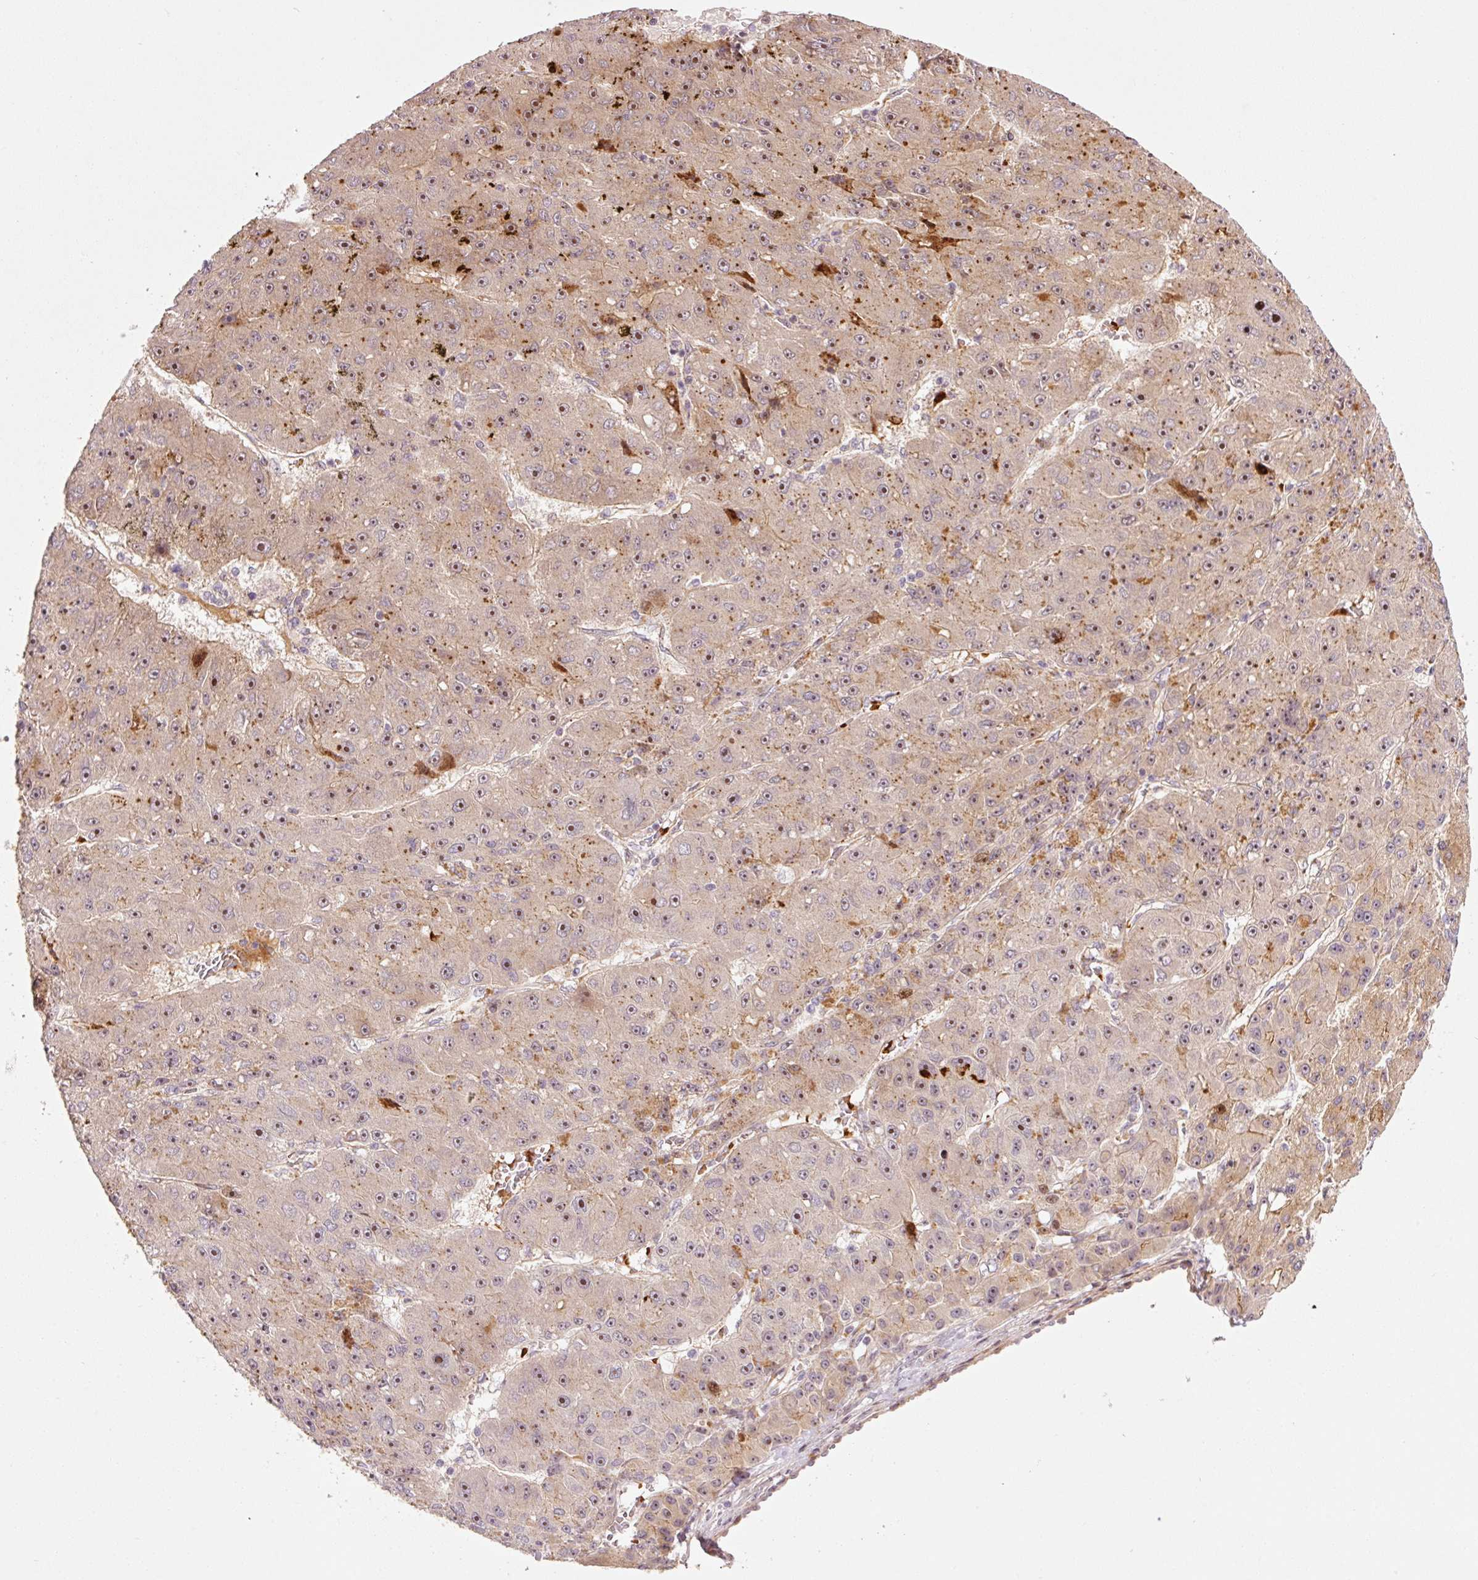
{"staining": {"intensity": "moderate", "quantity": "25%-75%", "location": "nuclear"}, "tissue": "liver cancer", "cell_type": "Tumor cells", "image_type": "cancer", "snomed": [{"axis": "morphology", "description": "Carcinoma, Hepatocellular, NOS"}, {"axis": "topography", "description": "Liver"}], "caption": "Moderate nuclear positivity is present in approximately 25%-75% of tumor cells in liver cancer (hepatocellular carcinoma). (Stains: DAB (3,3'-diaminobenzidine) in brown, nuclei in blue, Microscopy: brightfield microscopy at high magnification).", "gene": "ANKRD20A1", "patient": {"sex": "male", "age": 67}}